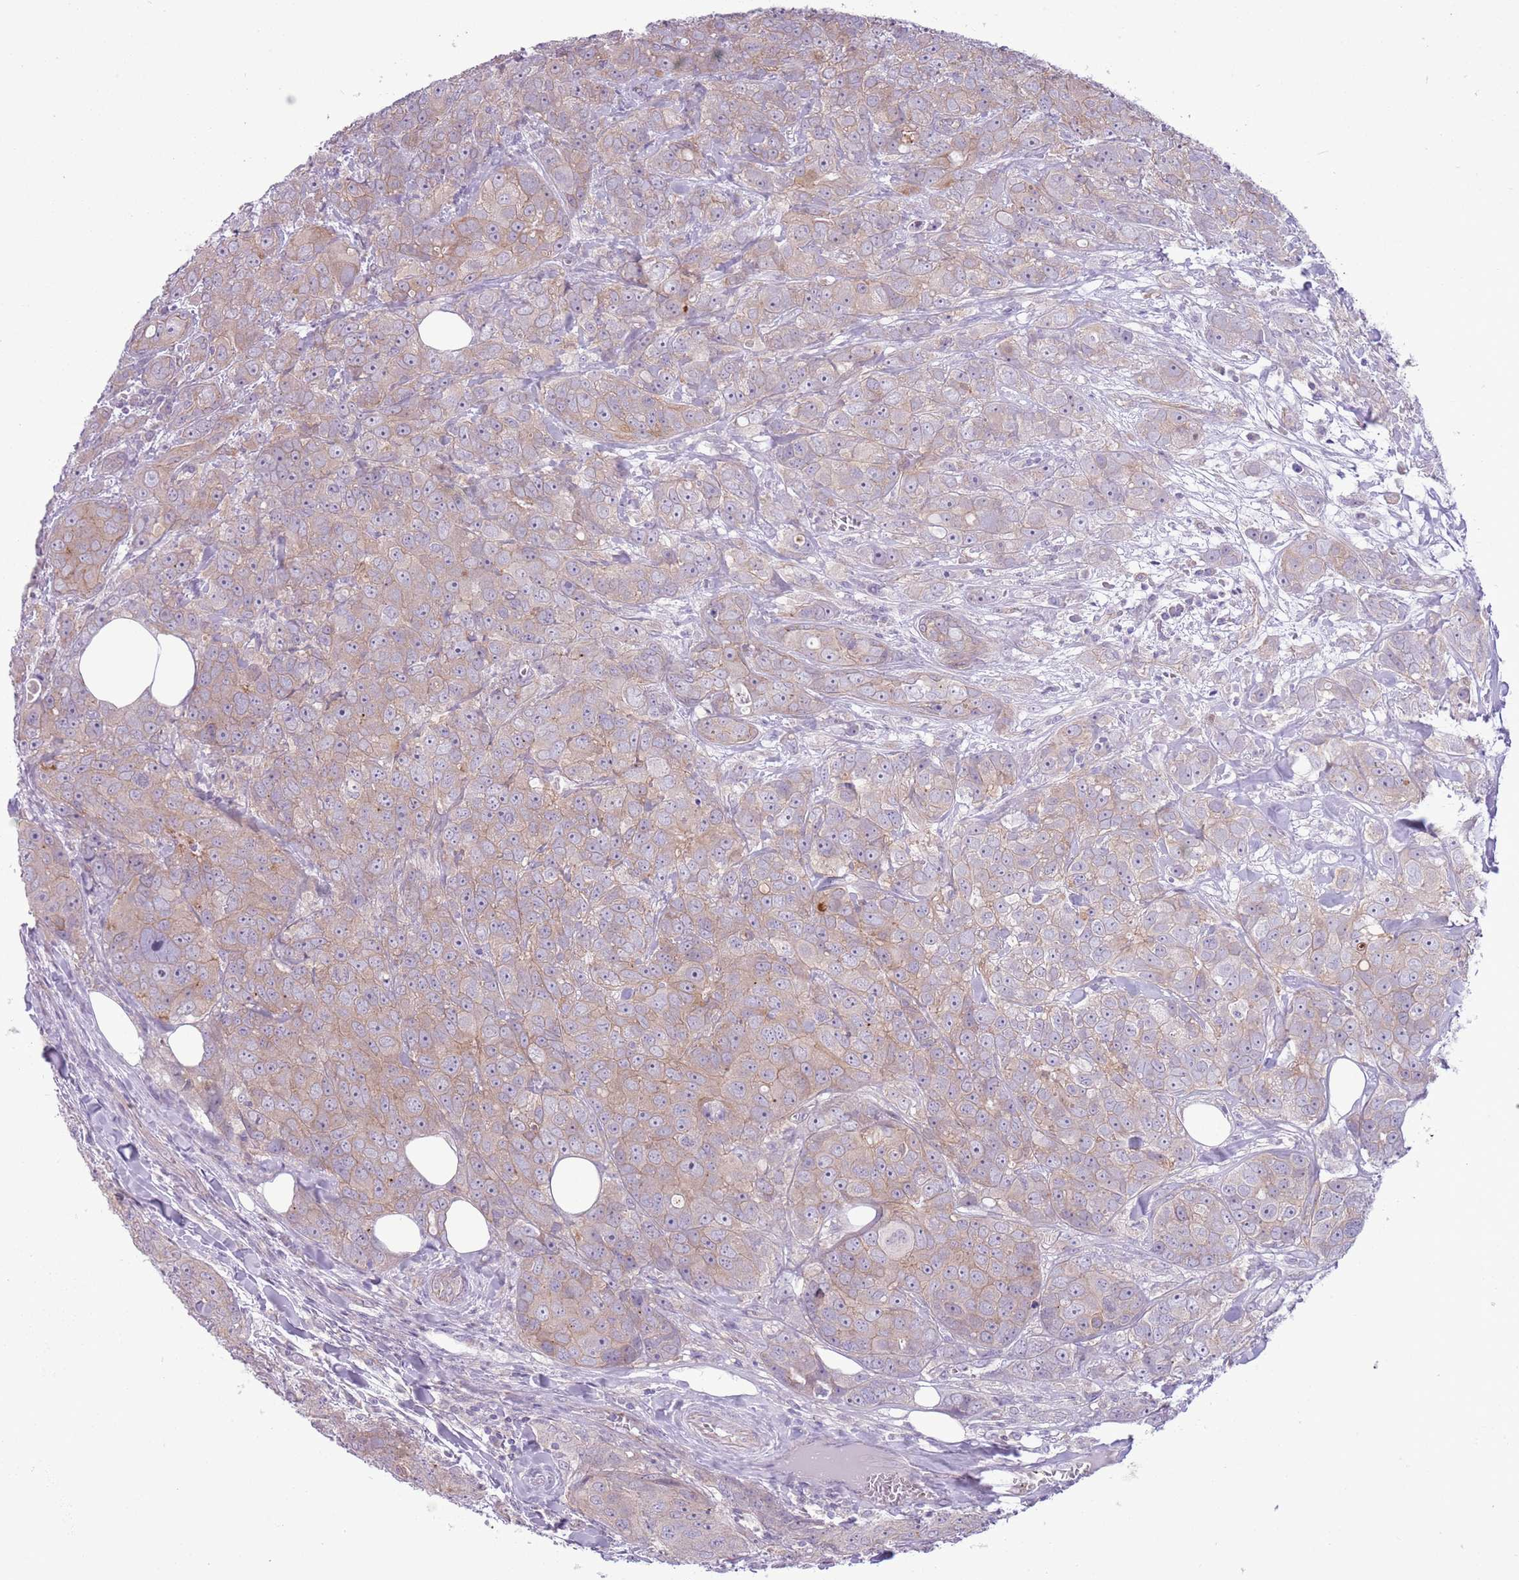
{"staining": {"intensity": "weak", "quantity": "<25%", "location": "cytoplasmic/membranous"}, "tissue": "breast cancer", "cell_type": "Tumor cells", "image_type": "cancer", "snomed": [{"axis": "morphology", "description": "Duct carcinoma"}, {"axis": "topography", "description": "Breast"}], "caption": "Breast infiltrating ductal carcinoma was stained to show a protein in brown. There is no significant staining in tumor cells.", "gene": "PARP8", "patient": {"sex": "female", "age": 43}}